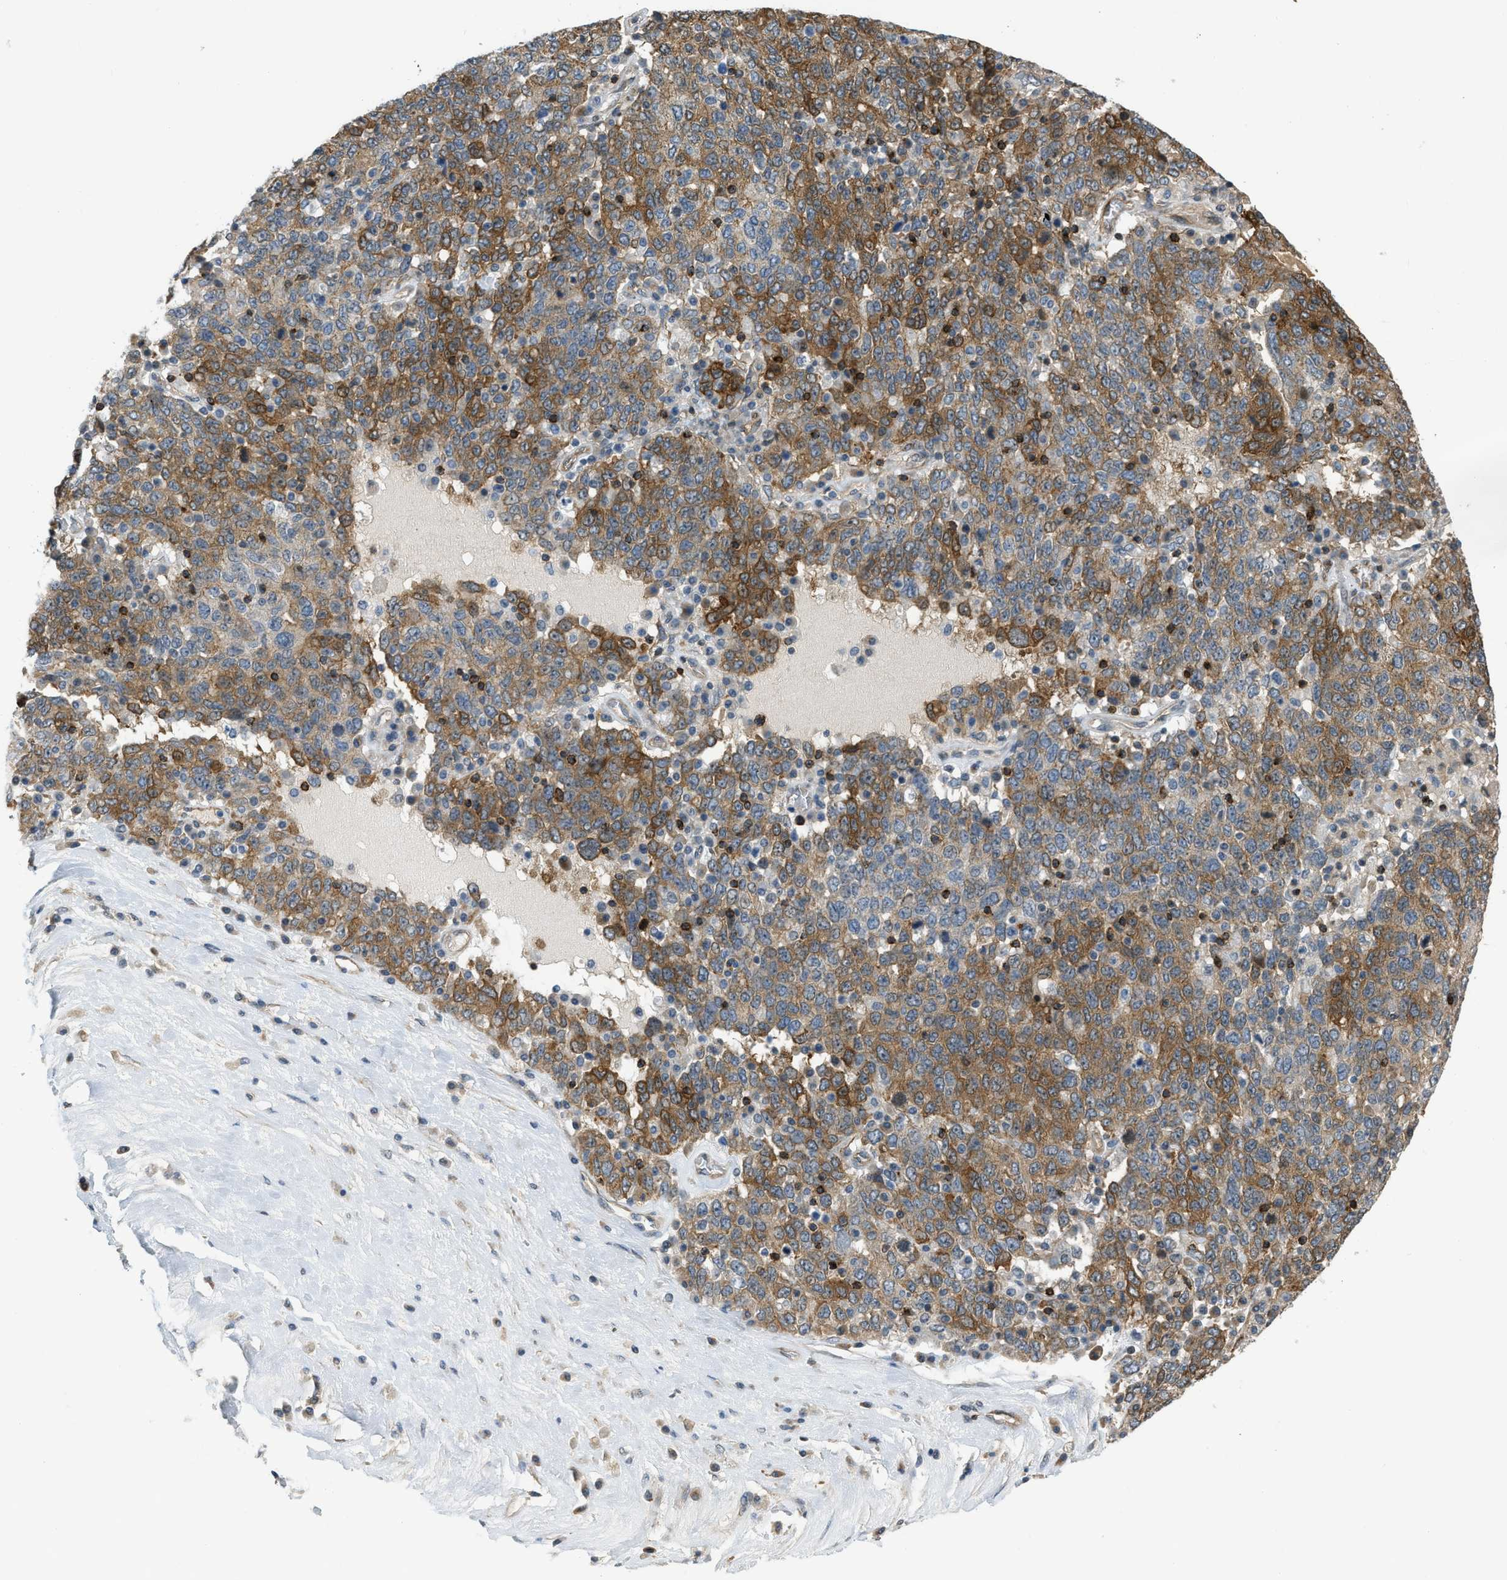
{"staining": {"intensity": "moderate", "quantity": ">75%", "location": "cytoplasmic/membranous"}, "tissue": "ovarian cancer", "cell_type": "Tumor cells", "image_type": "cancer", "snomed": [{"axis": "morphology", "description": "Carcinoma, endometroid"}, {"axis": "topography", "description": "Ovary"}], "caption": "A brown stain shows moderate cytoplasmic/membranous staining of a protein in ovarian cancer (endometroid carcinoma) tumor cells.", "gene": "KIAA1671", "patient": {"sex": "female", "age": 62}}